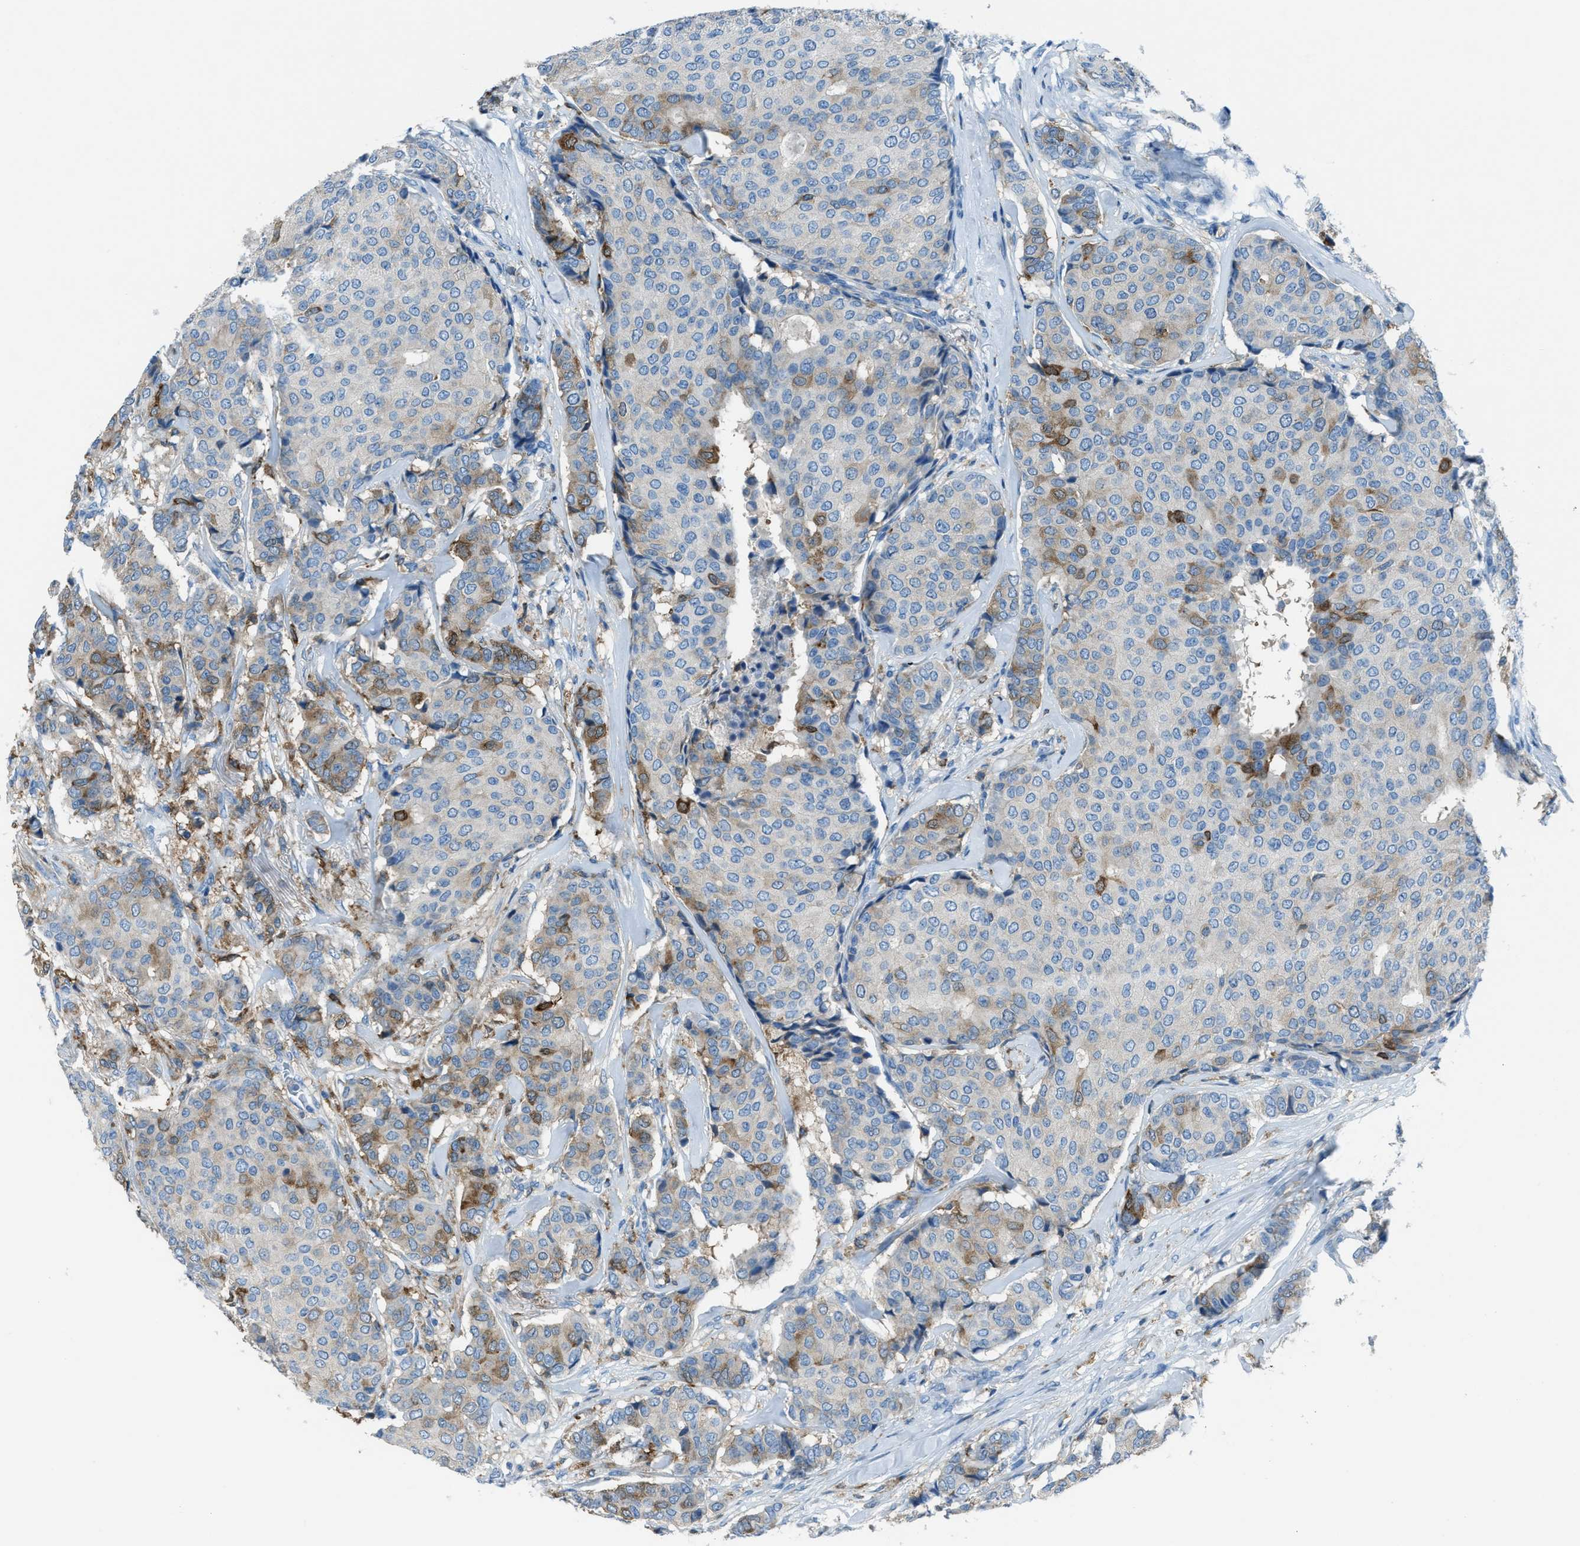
{"staining": {"intensity": "moderate", "quantity": "25%-75%", "location": "cytoplasmic/membranous"}, "tissue": "breast cancer", "cell_type": "Tumor cells", "image_type": "cancer", "snomed": [{"axis": "morphology", "description": "Duct carcinoma"}, {"axis": "topography", "description": "Breast"}], "caption": "Human intraductal carcinoma (breast) stained for a protein (brown) demonstrates moderate cytoplasmic/membranous positive expression in approximately 25%-75% of tumor cells.", "gene": "MATCAP2", "patient": {"sex": "female", "age": 75}}